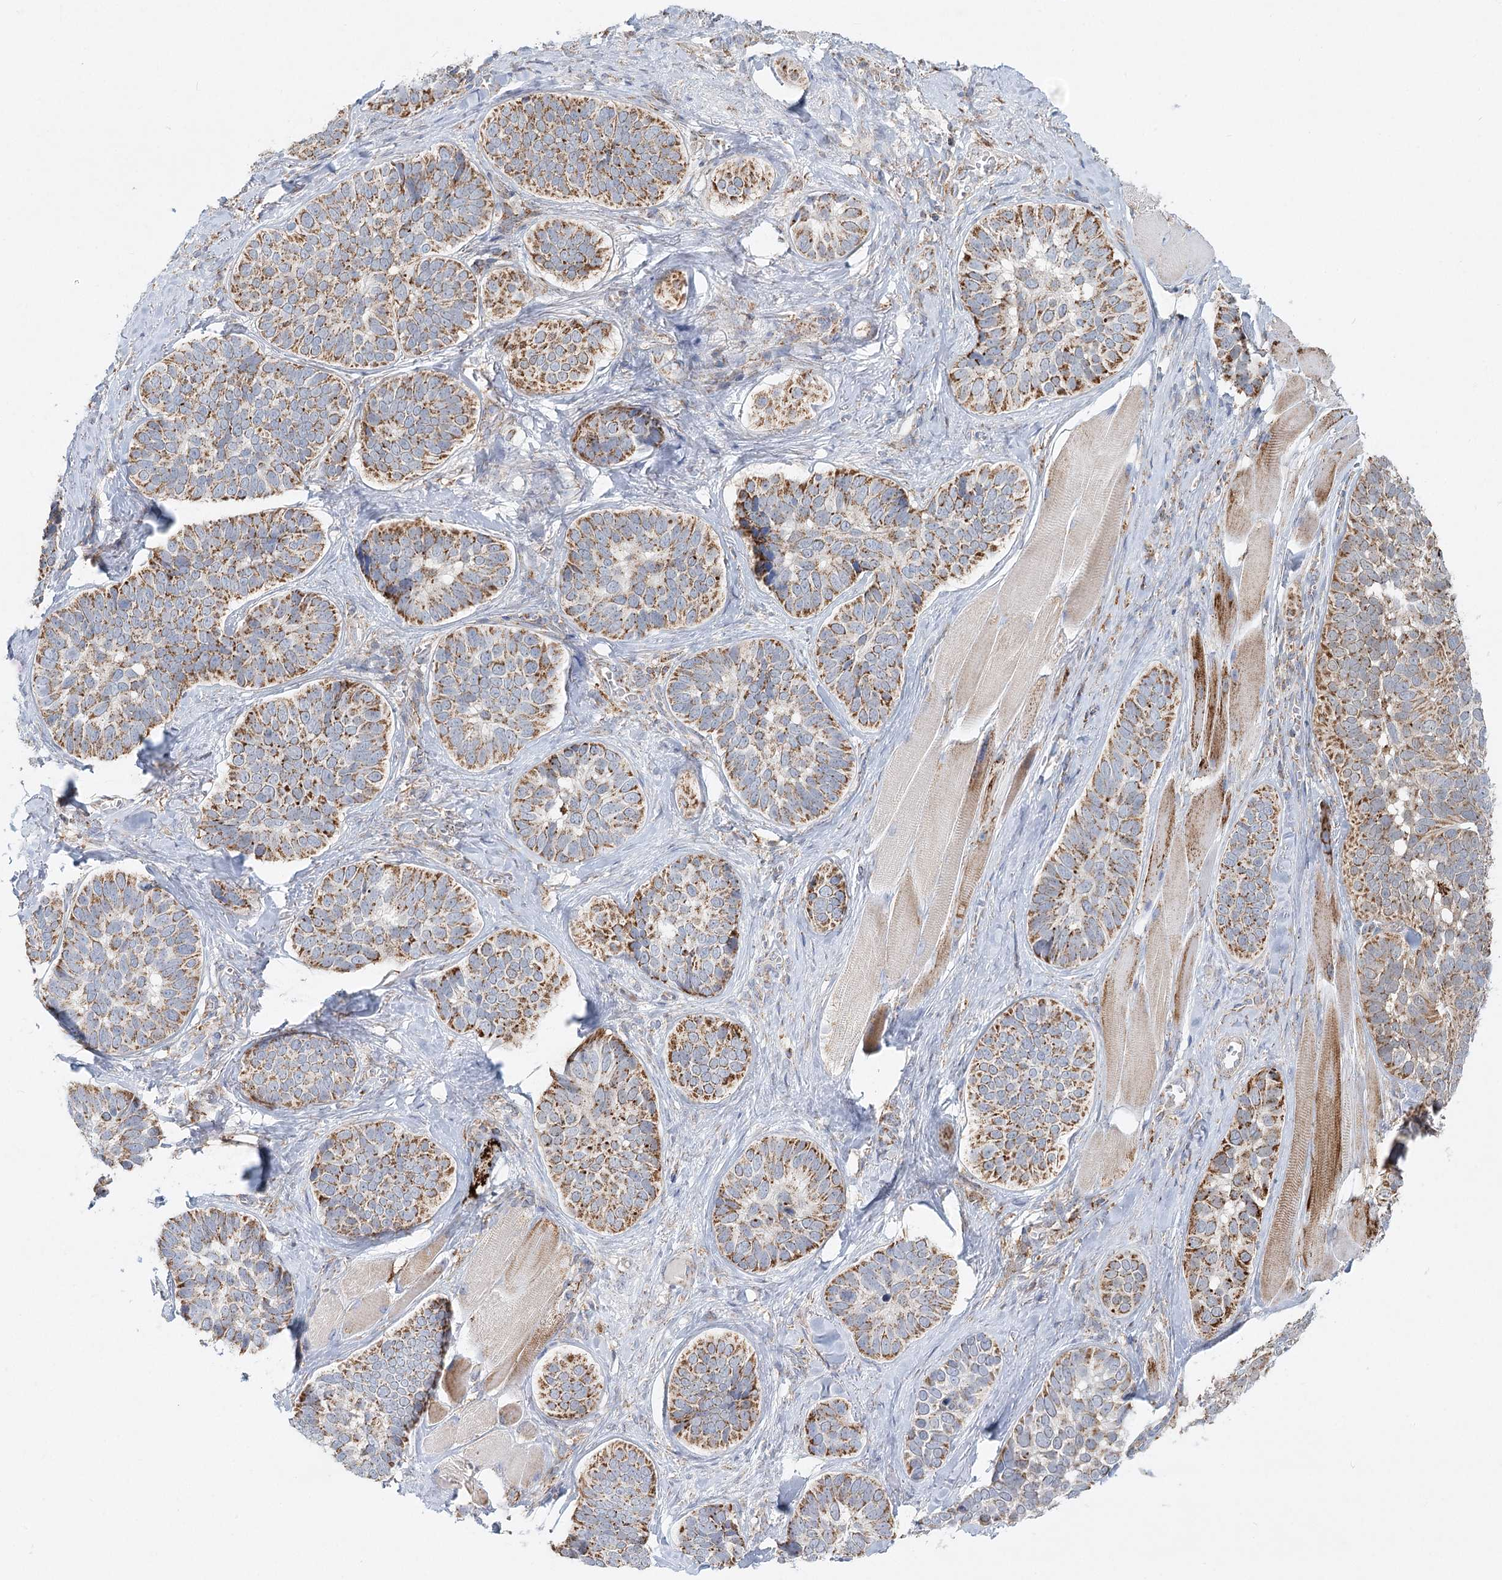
{"staining": {"intensity": "strong", "quantity": ">75%", "location": "cytoplasmic/membranous"}, "tissue": "skin cancer", "cell_type": "Tumor cells", "image_type": "cancer", "snomed": [{"axis": "morphology", "description": "Basal cell carcinoma"}, {"axis": "topography", "description": "Skin"}], "caption": "This photomicrograph reveals skin basal cell carcinoma stained with immunohistochemistry to label a protein in brown. The cytoplasmic/membranous of tumor cells show strong positivity for the protein. Nuclei are counter-stained blue.", "gene": "TAS1R1", "patient": {"sex": "male", "age": 62}}